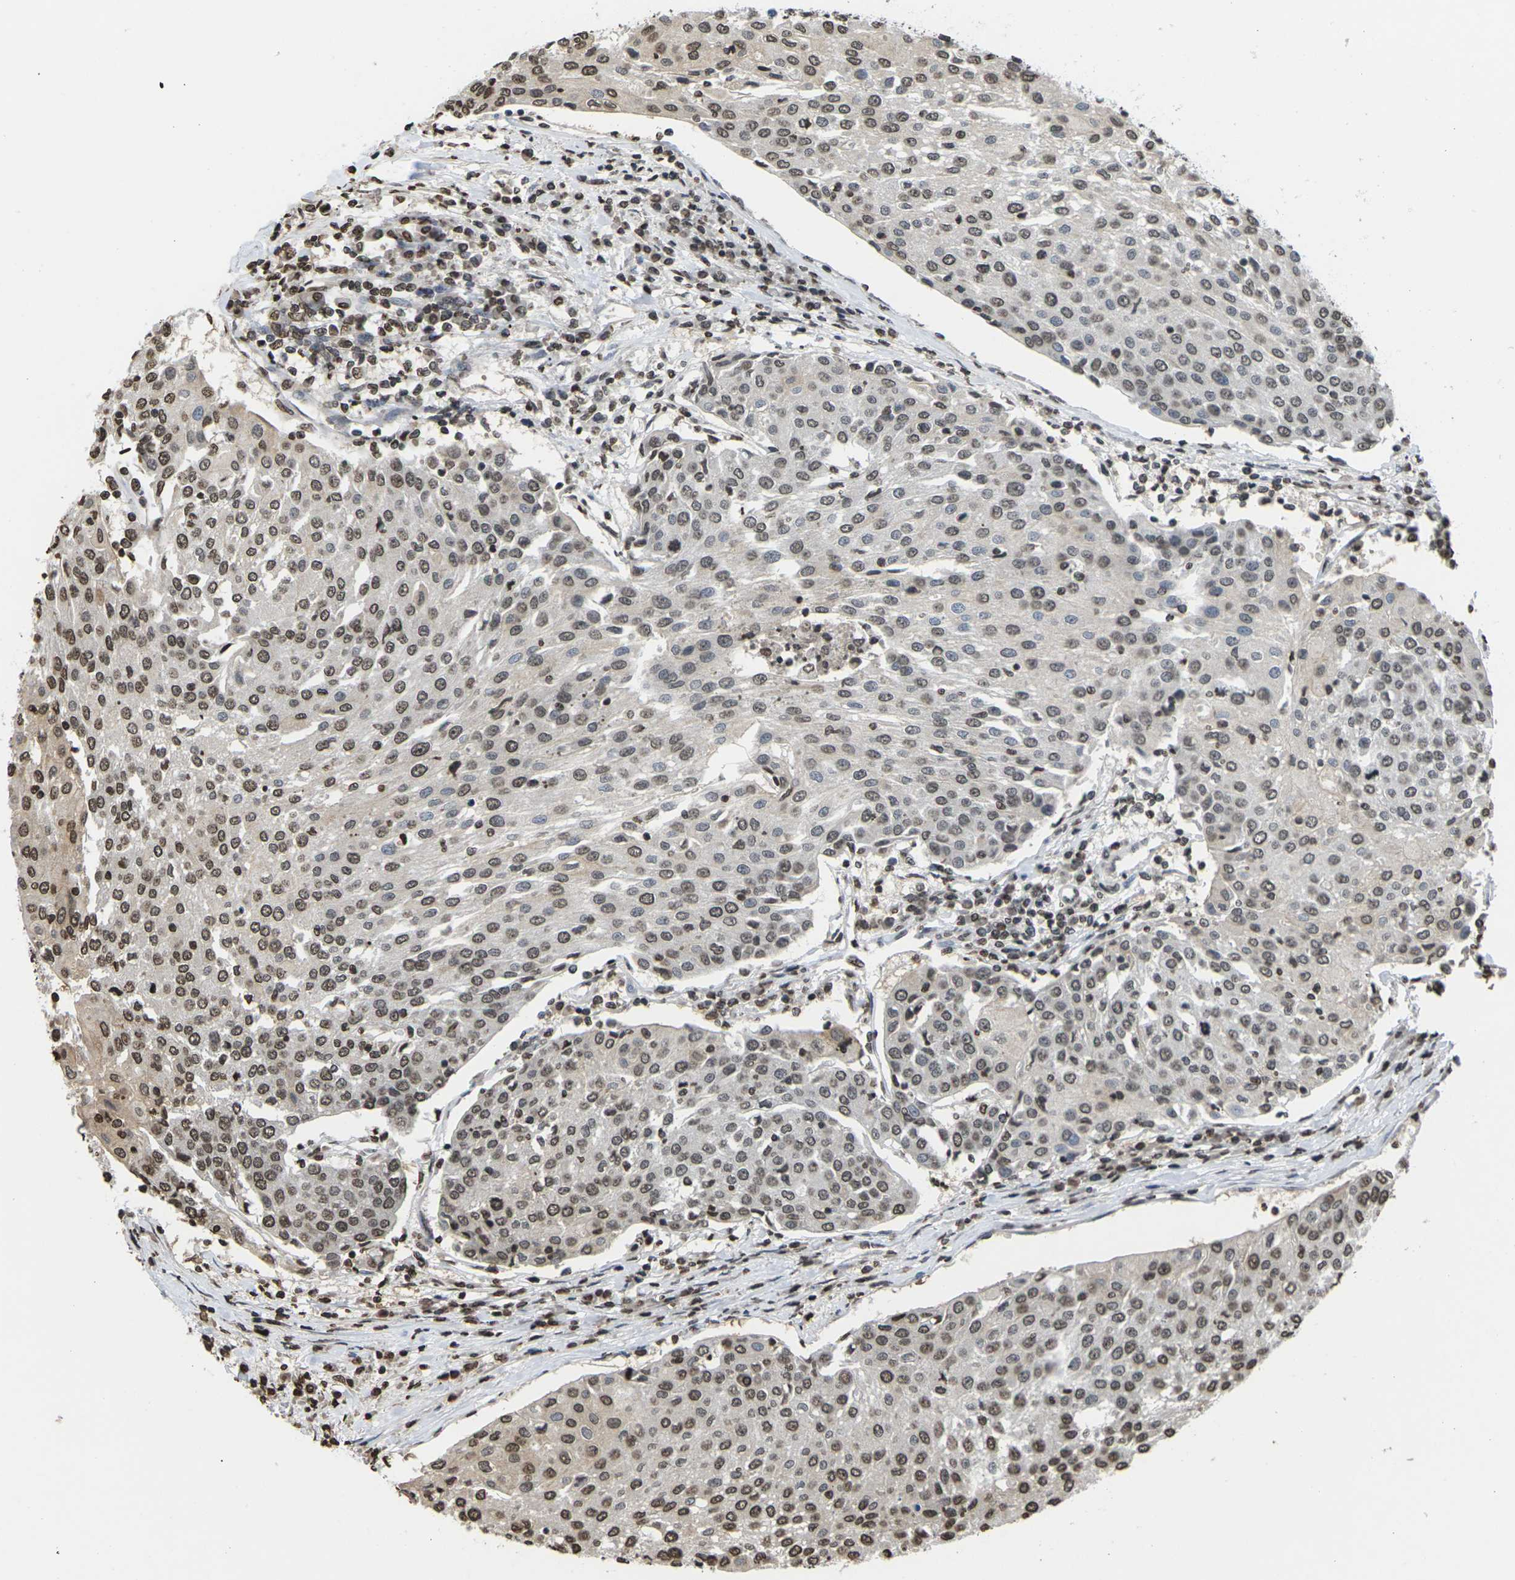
{"staining": {"intensity": "weak", "quantity": ">75%", "location": "cytoplasmic/membranous,nuclear"}, "tissue": "urothelial cancer", "cell_type": "Tumor cells", "image_type": "cancer", "snomed": [{"axis": "morphology", "description": "Urothelial carcinoma, High grade"}, {"axis": "topography", "description": "Urinary bladder"}], "caption": "Immunohistochemical staining of urothelial cancer reveals low levels of weak cytoplasmic/membranous and nuclear protein expression in approximately >75% of tumor cells.", "gene": "EMSY", "patient": {"sex": "female", "age": 85}}